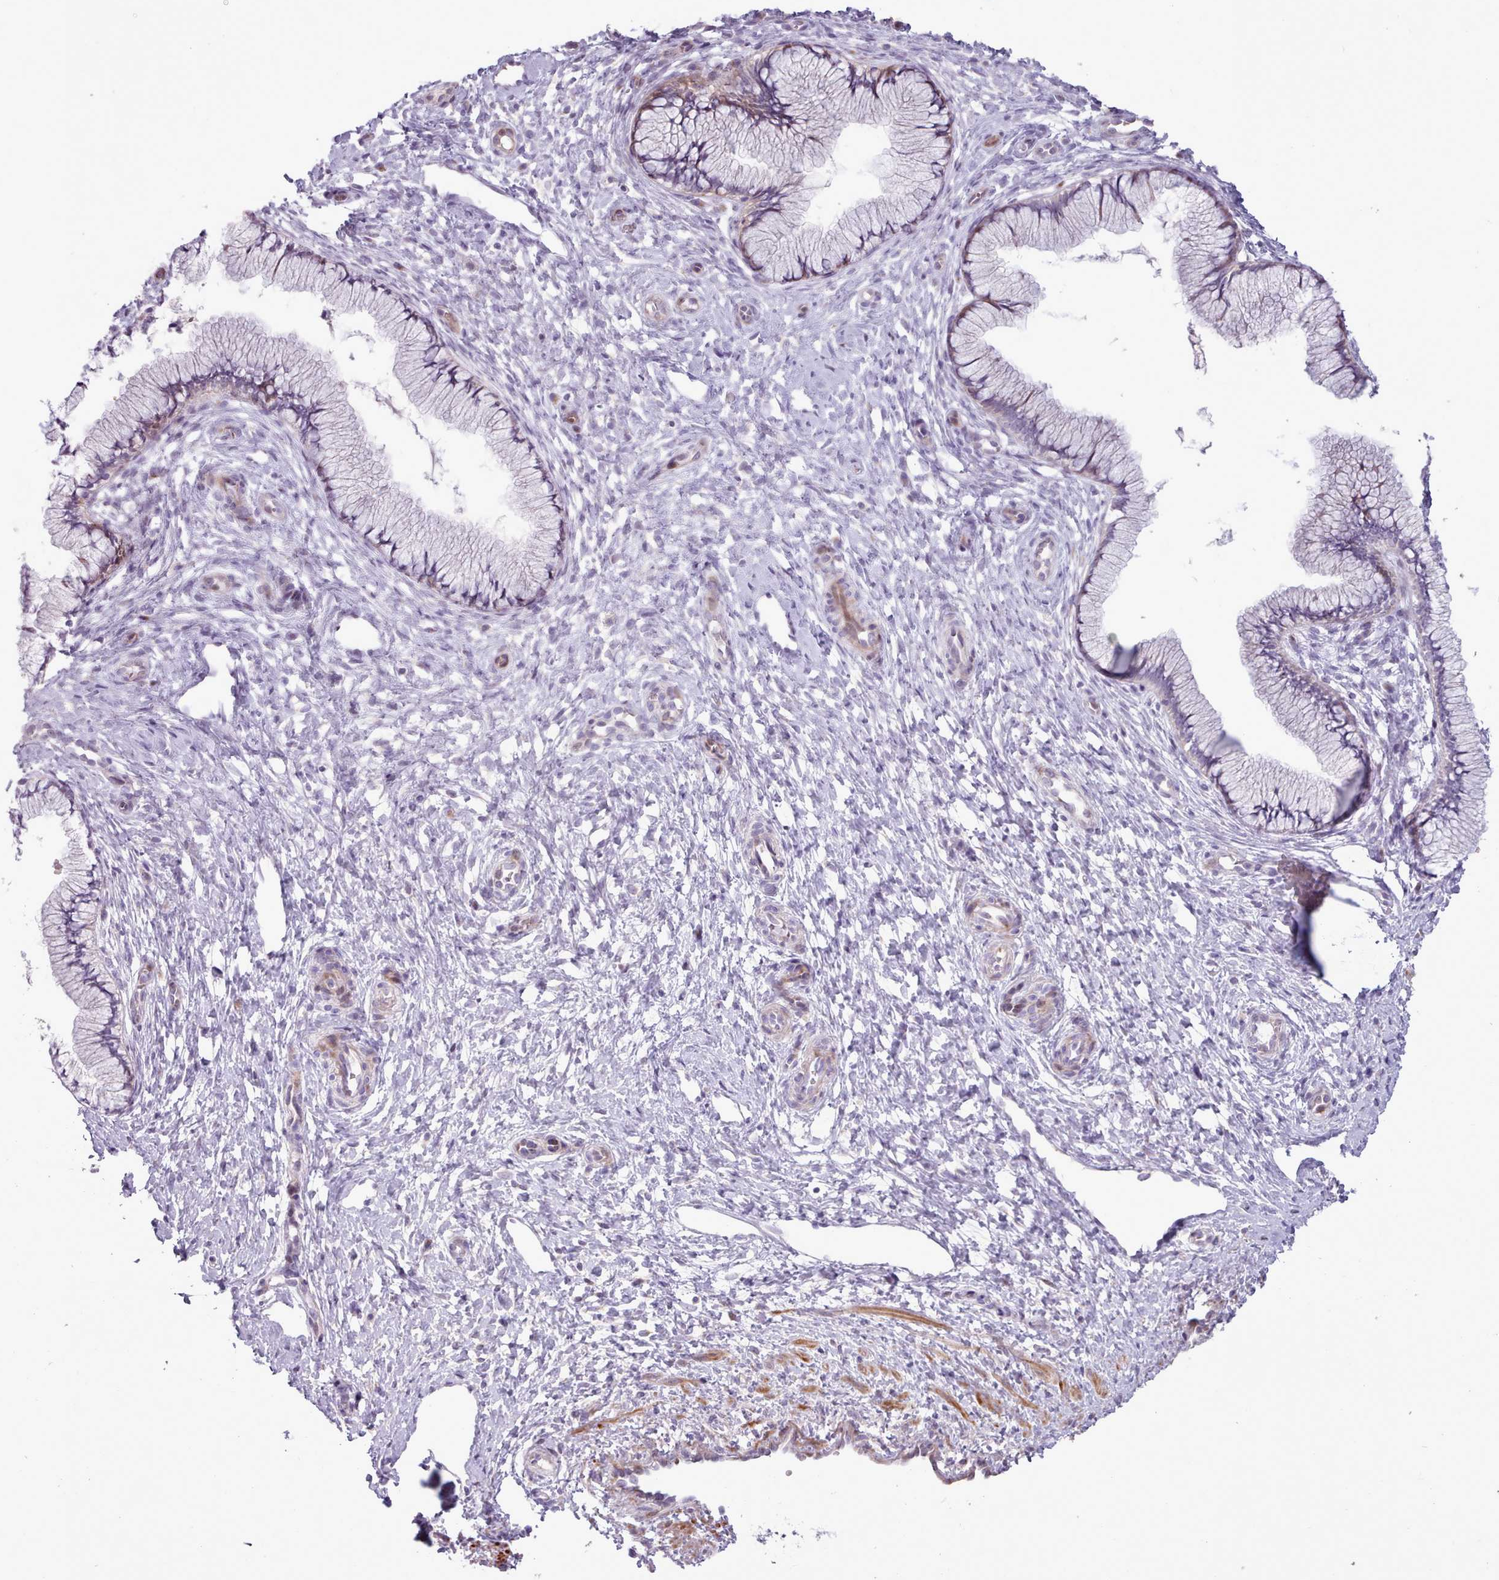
{"staining": {"intensity": "weak", "quantity": "25%-75%", "location": "cytoplasmic/membranous"}, "tissue": "cervix", "cell_type": "Glandular cells", "image_type": "normal", "snomed": [{"axis": "morphology", "description": "Normal tissue, NOS"}, {"axis": "topography", "description": "Cervix"}], "caption": "Unremarkable cervix was stained to show a protein in brown. There is low levels of weak cytoplasmic/membranous positivity in about 25%-75% of glandular cells. Using DAB (3,3'-diaminobenzidine) (brown) and hematoxylin (blue) stains, captured at high magnification using brightfield microscopy.", "gene": "PPP3R1", "patient": {"sex": "female", "age": 36}}